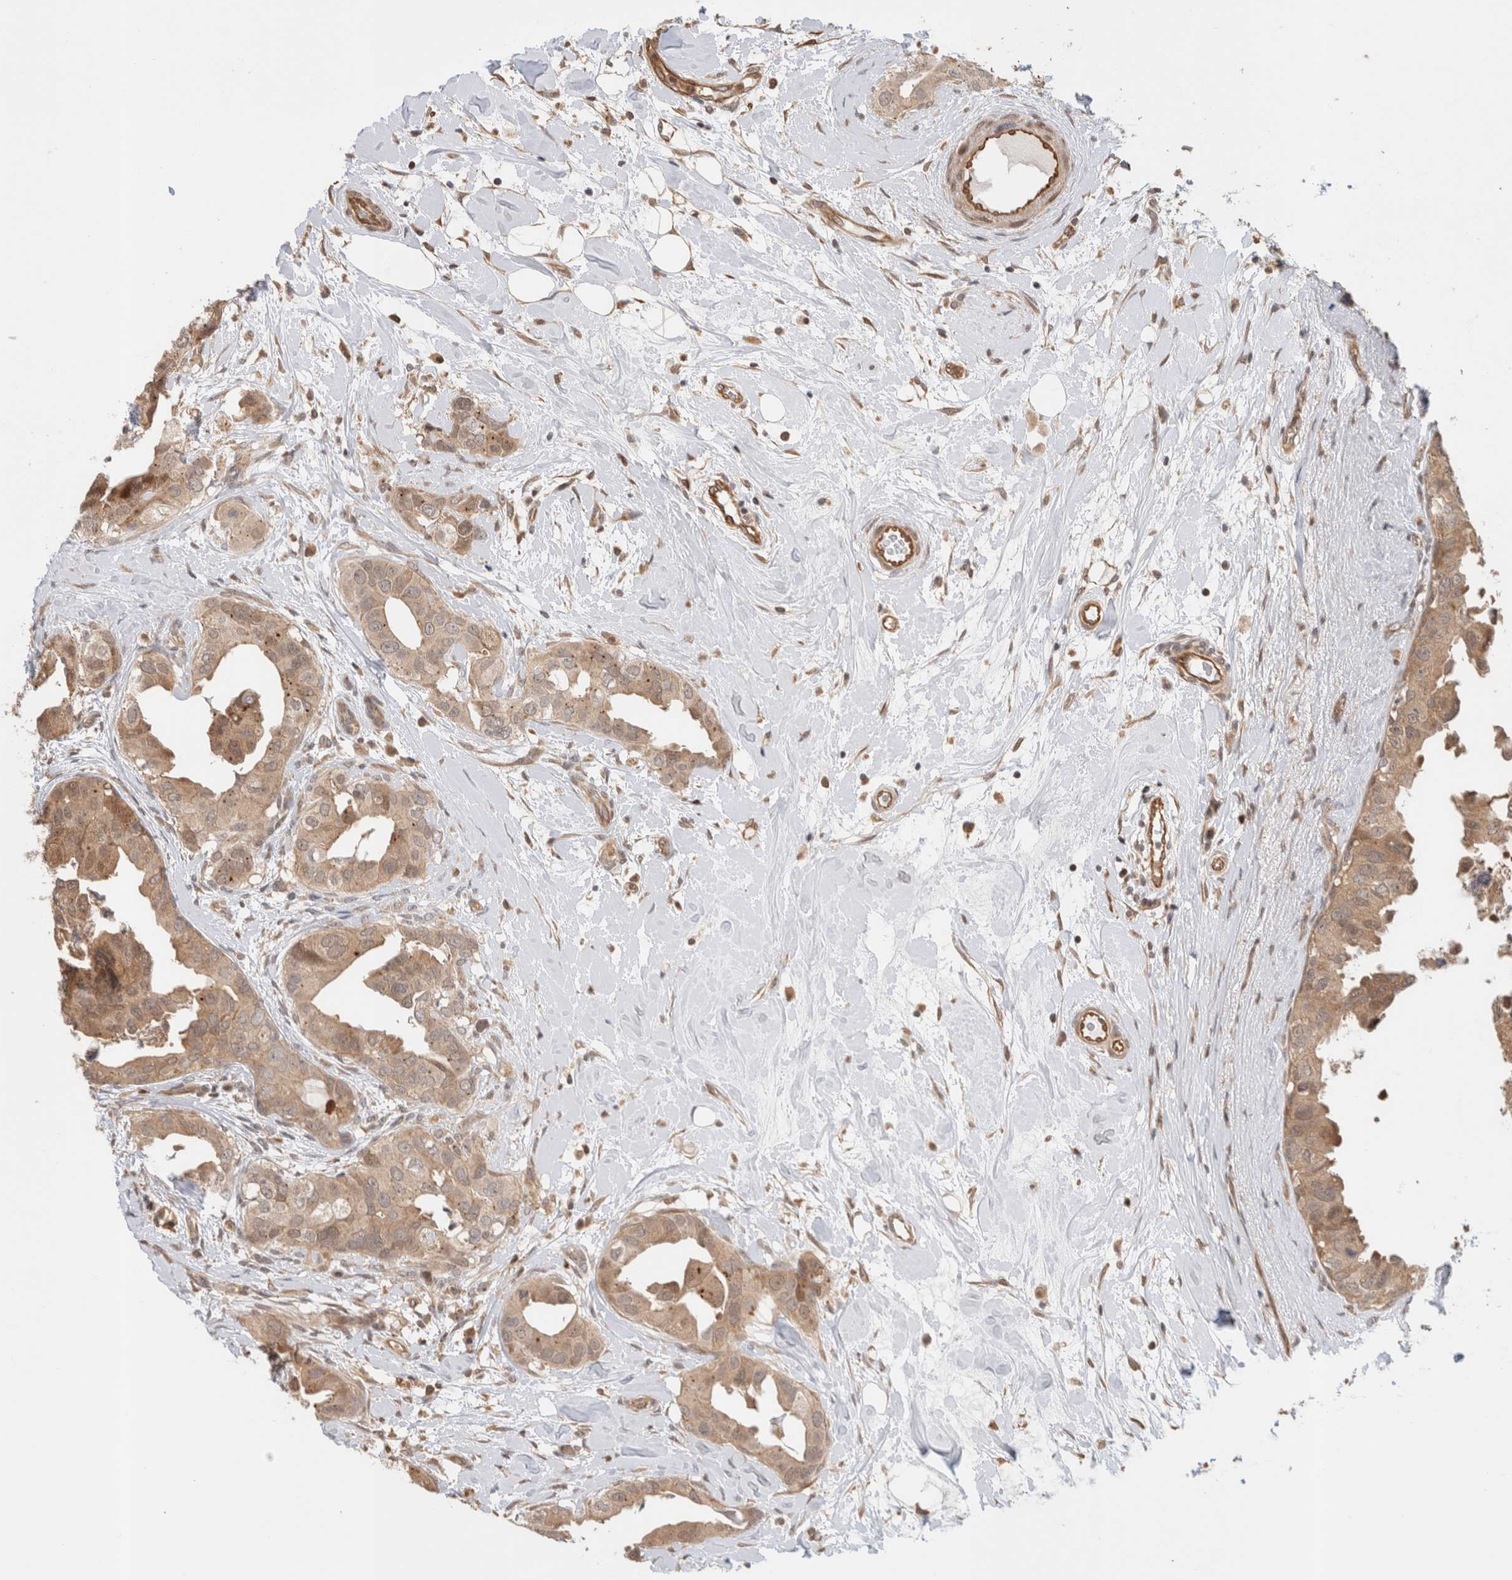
{"staining": {"intensity": "weak", "quantity": ">75%", "location": "cytoplasmic/membranous"}, "tissue": "breast cancer", "cell_type": "Tumor cells", "image_type": "cancer", "snomed": [{"axis": "morphology", "description": "Duct carcinoma"}, {"axis": "topography", "description": "Breast"}], "caption": "Tumor cells demonstrate low levels of weak cytoplasmic/membranous positivity in about >75% of cells in breast cancer (intraductal carcinoma).", "gene": "OTUD6B", "patient": {"sex": "female", "age": 40}}